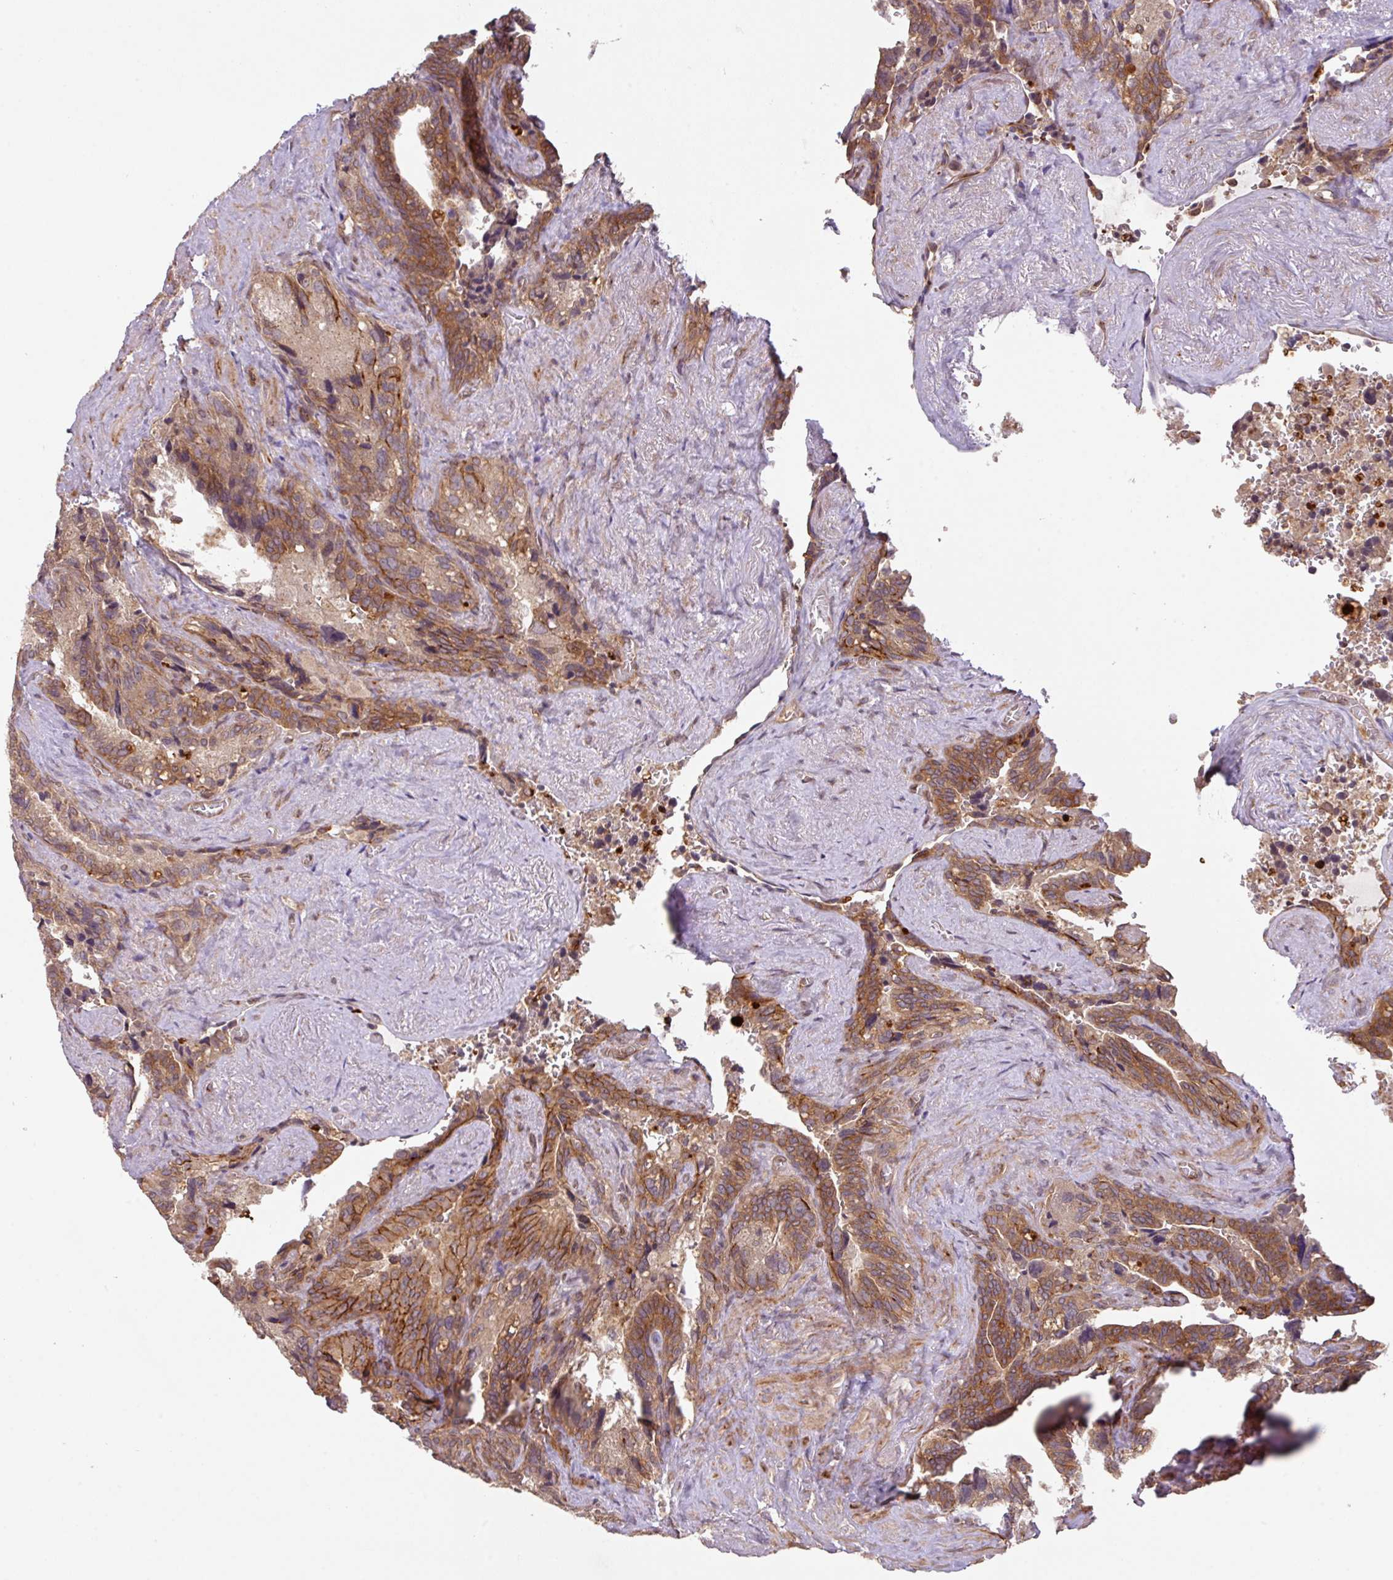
{"staining": {"intensity": "moderate", "quantity": ">75%", "location": "cytoplasmic/membranous"}, "tissue": "seminal vesicle", "cell_type": "Glandular cells", "image_type": "normal", "snomed": [{"axis": "morphology", "description": "Normal tissue, NOS"}, {"axis": "topography", "description": "Seminal veicle"}], "caption": "Moderate cytoplasmic/membranous protein expression is seen in approximately >75% of glandular cells in seminal vesicle. (DAB (3,3'-diaminobenzidine) IHC, brown staining for protein, blue staining for nuclei).", "gene": "CYFIP2", "patient": {"sex": "male", "age": 68}}